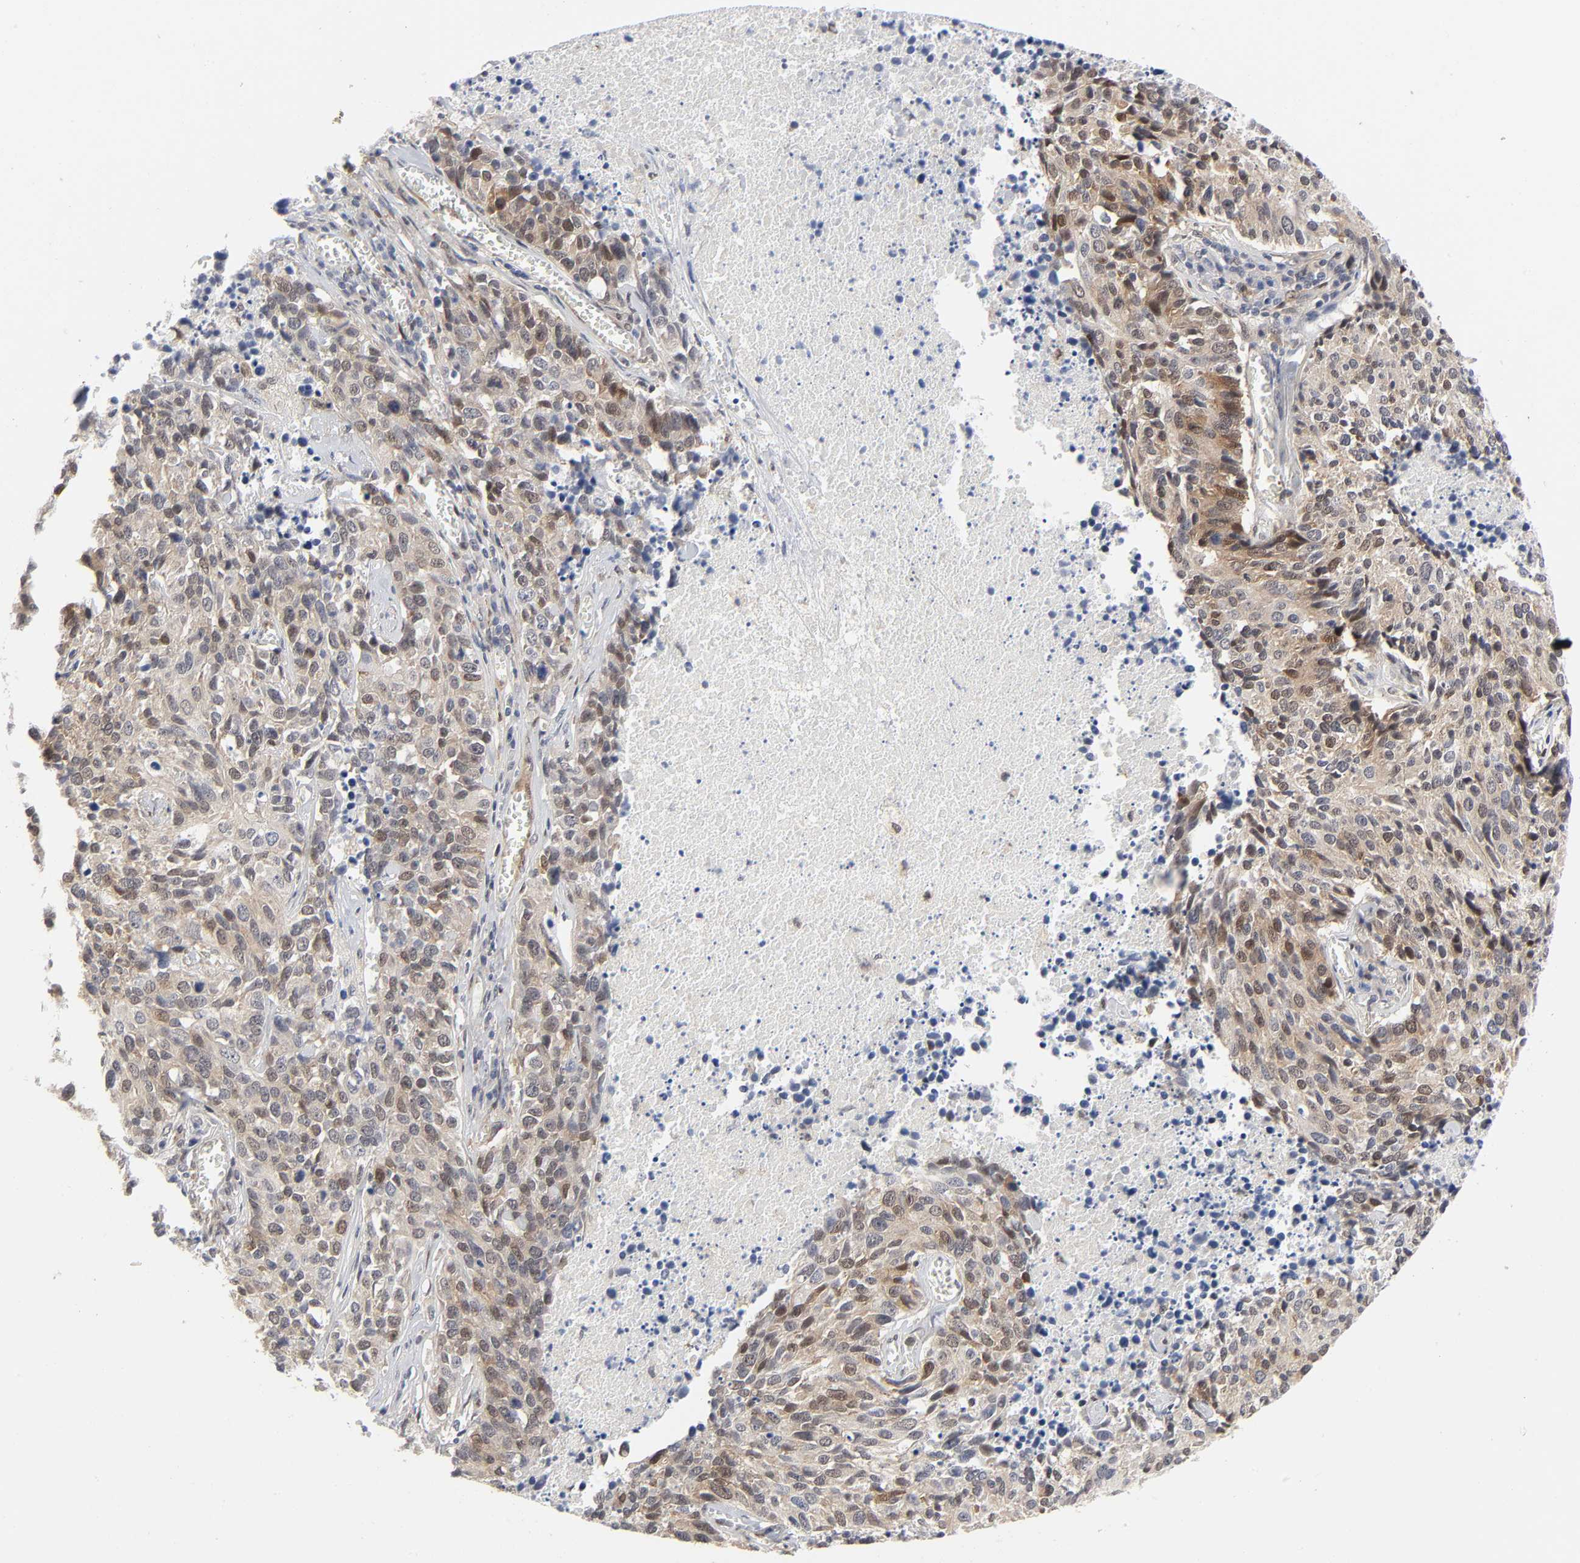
{"staining": {"intensity": "moderate", "quantity": ">75%", "location": "cytoplasmic/membranous"}, "tissue": "lung cancer", "cell_type": "Tumor cells", "image_type": "cancer", "snomed": [{"axis": "morphology", "description": "Neoplasm, malignant, NOS"}, {"axis": "topography", "description": "Lung"}], "caption": "Immunohistochemistry image of human lung neoplasm (malignant) stained for a protein (brown), which demonstrates medium levels of moderate cytoplasmic/membranous staining in about >75% of tumor cells.", "gene": "PTEN", "patient": {"sex": "female", "age": 76}}